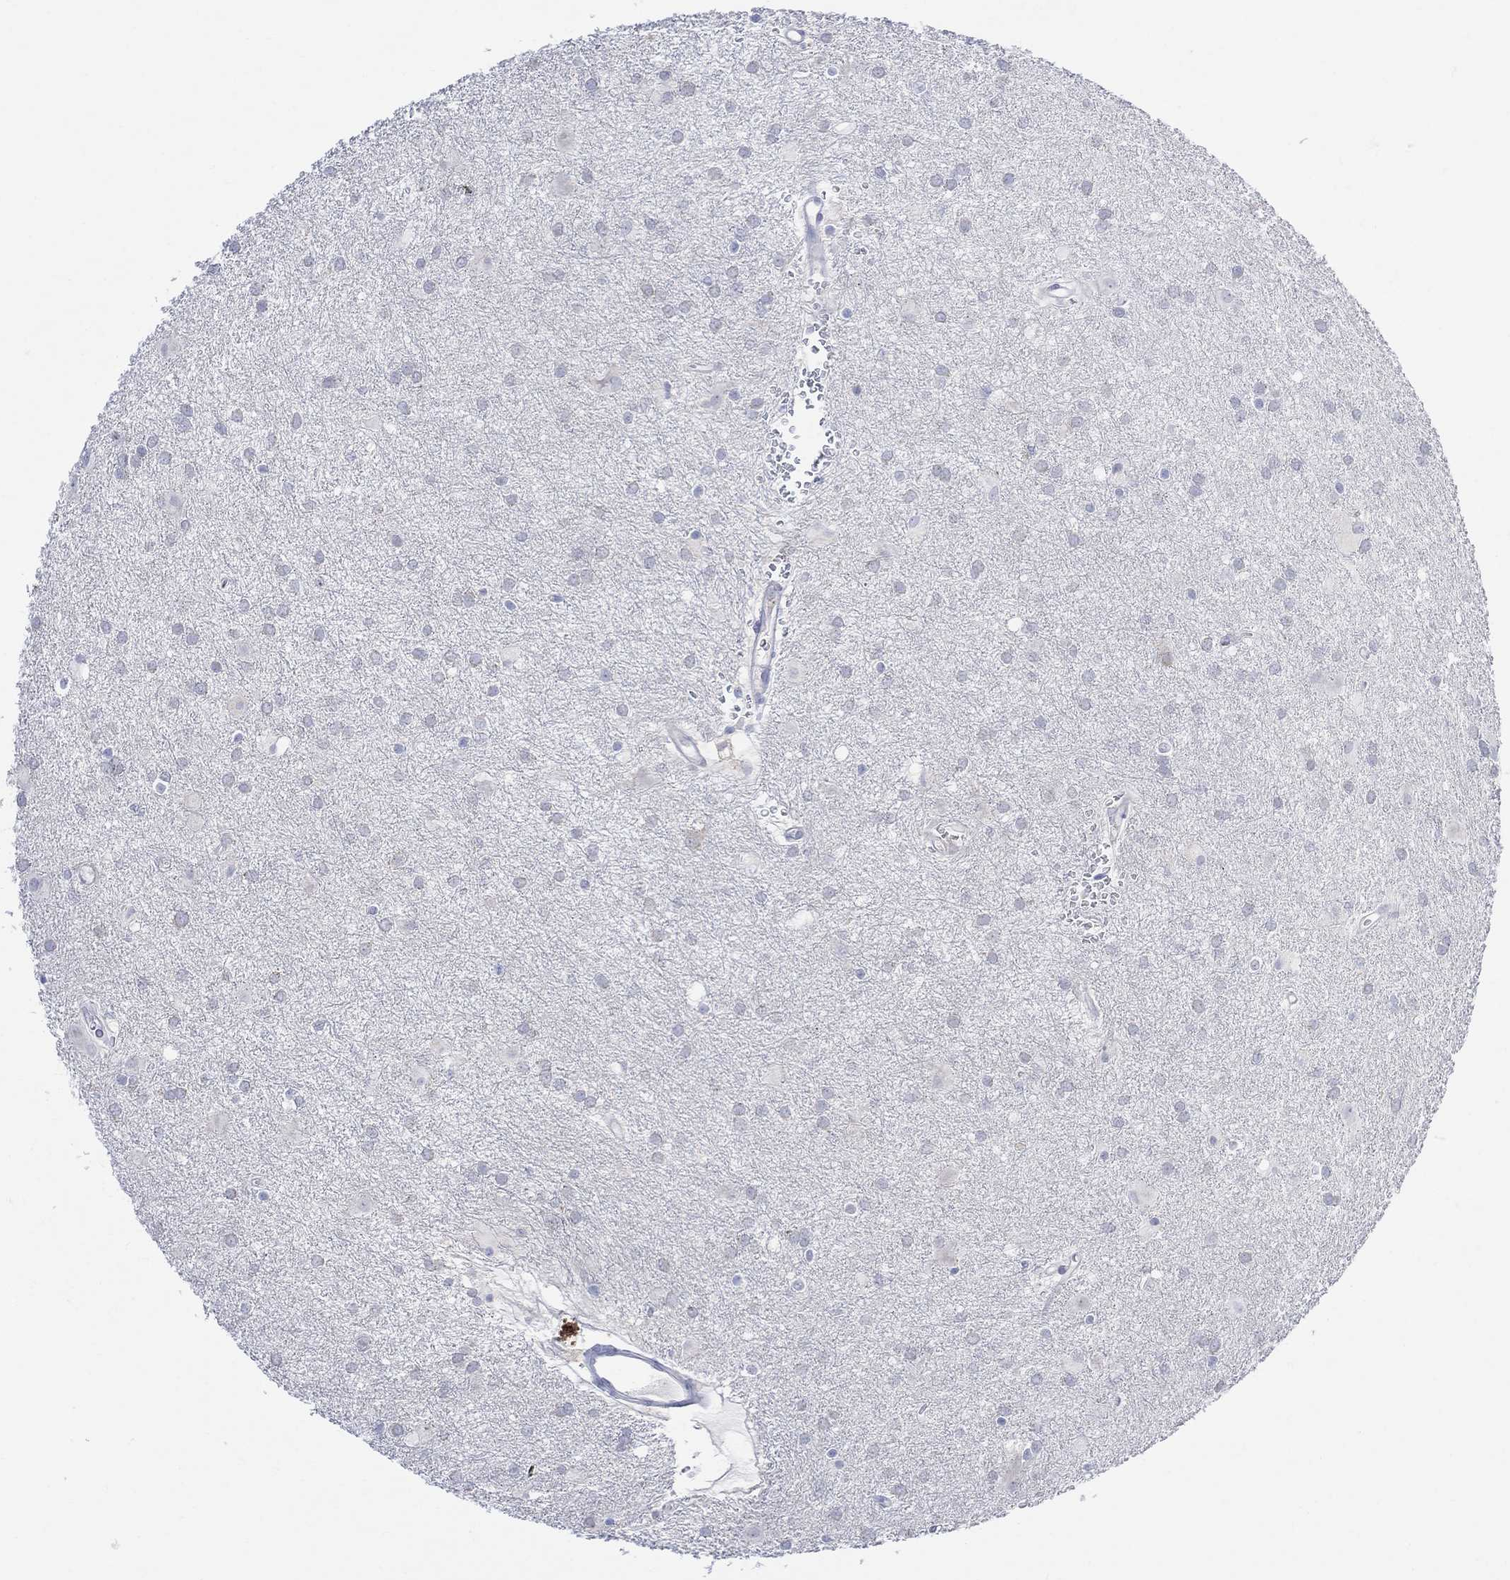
{"staining": {"intensity": "negative", "quantity": "none", "location": "none"}, "tissue": "glioma", "cell_type": "Tumor cells", "image_type": "cancer", "snomed": [{"axis": "morphology", "description": "Glioma, malignant, Low grade"}, {"axis": "topography", "description": "Brain"}], "caption": "Immunohistochemistry micrograph of human malignant glioma (low-grade) stained for a protein (brown), which exhibits no staining in tumor cells.", "gene": "FBP2", "patient": {"sex": "male", "age": 58}}